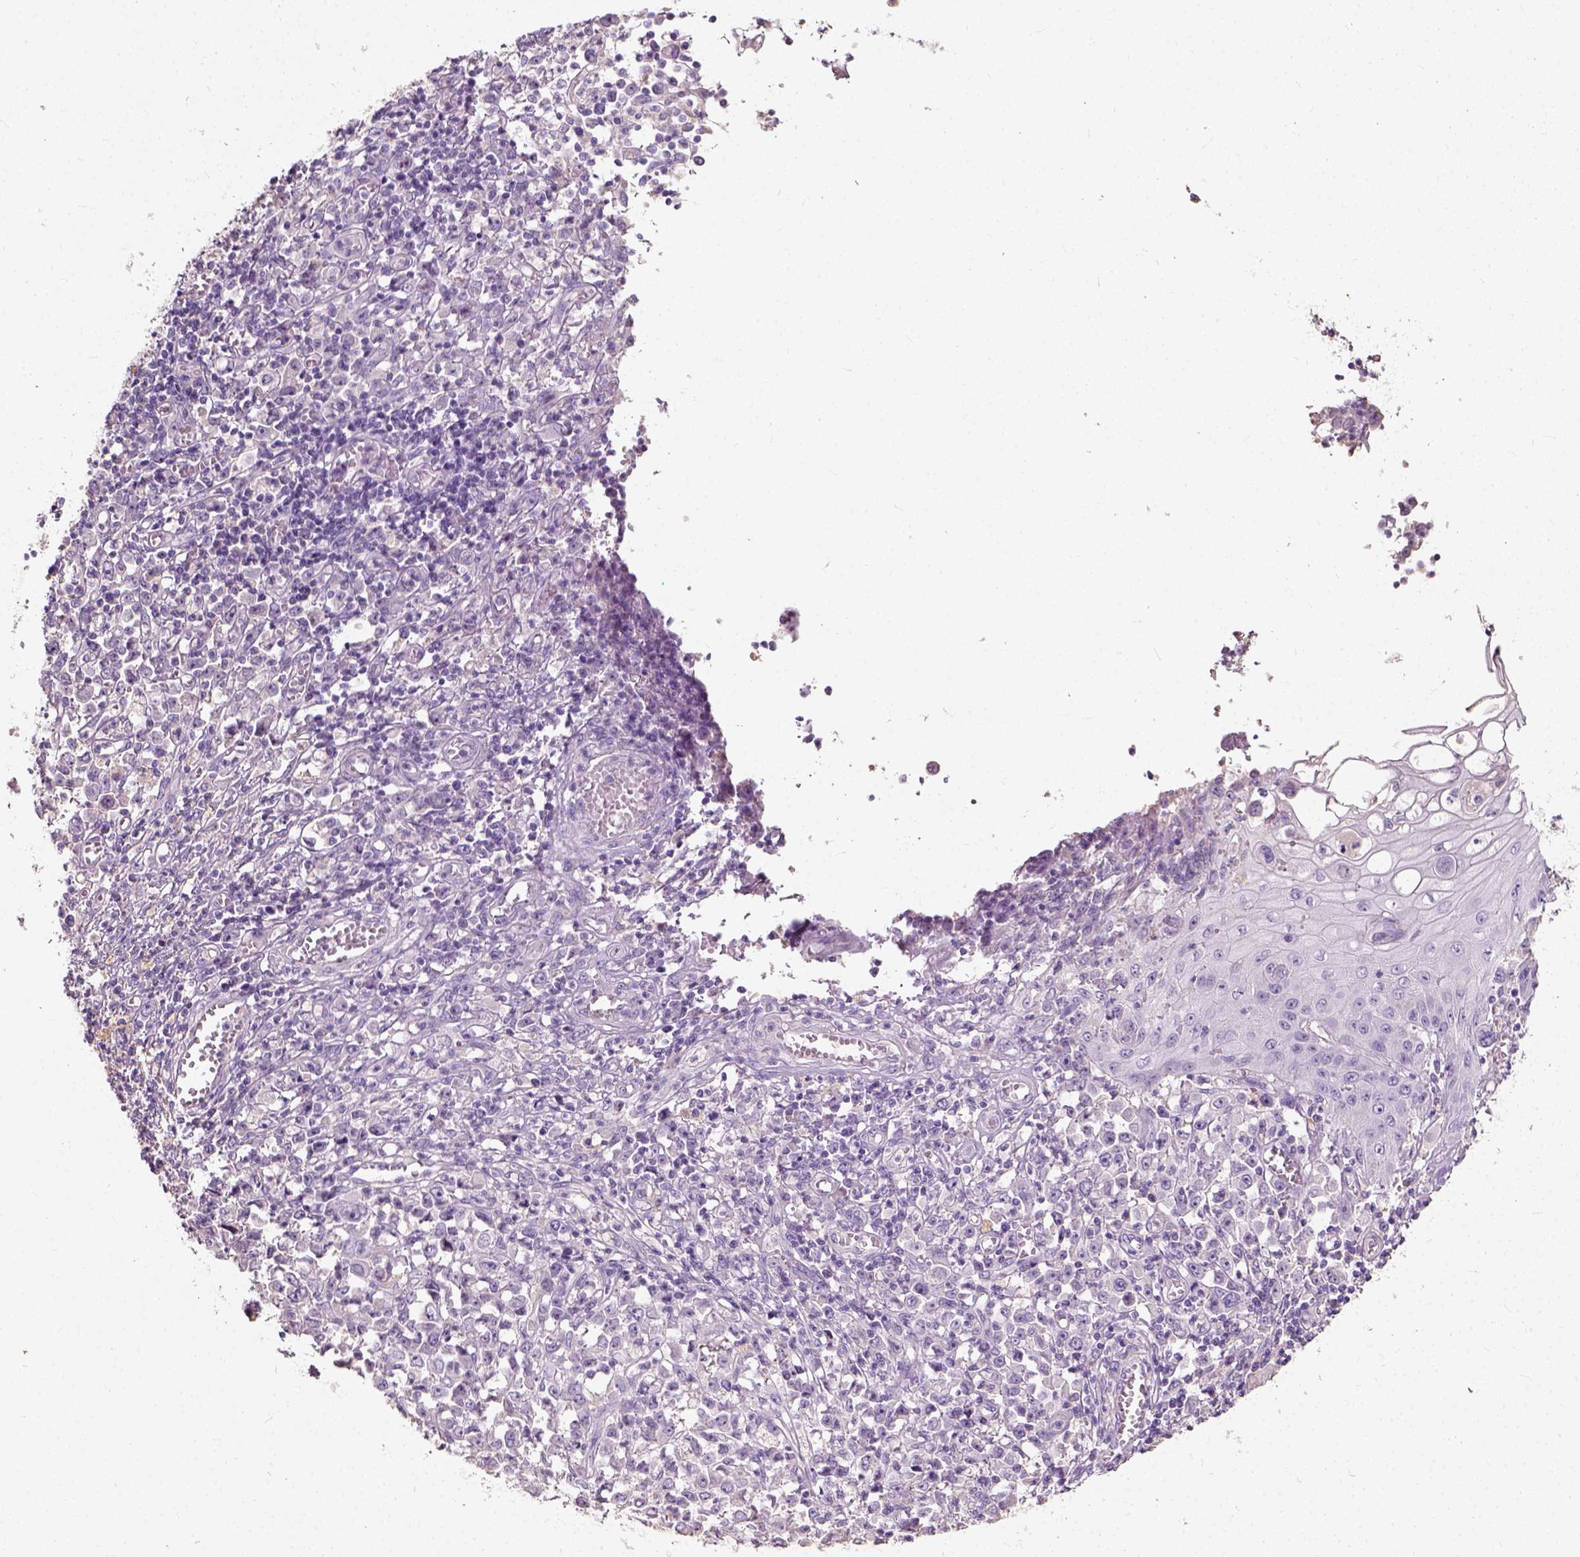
{"staining": {"intensity": "negative", "quantity": "none", "location": "none"}, "tissue": "stomach cancer", "cell_type": "Tumor cells", "image_type": "cancer", "snomed": [{"axis": "morphology", "description": "Adenocarcinoma, NOS"}, {"axis": "topography", "description": "Stomach, upper"}], "caption": "Tumor cells show no significant protein positivity in stomach adenocarcinoma. The staining is performed using DAB brown chromogen with nuclei counter-stained in using hematoxylin.", "gene": "DHCR24", "patient": {"sex": "male", "age": 70}}